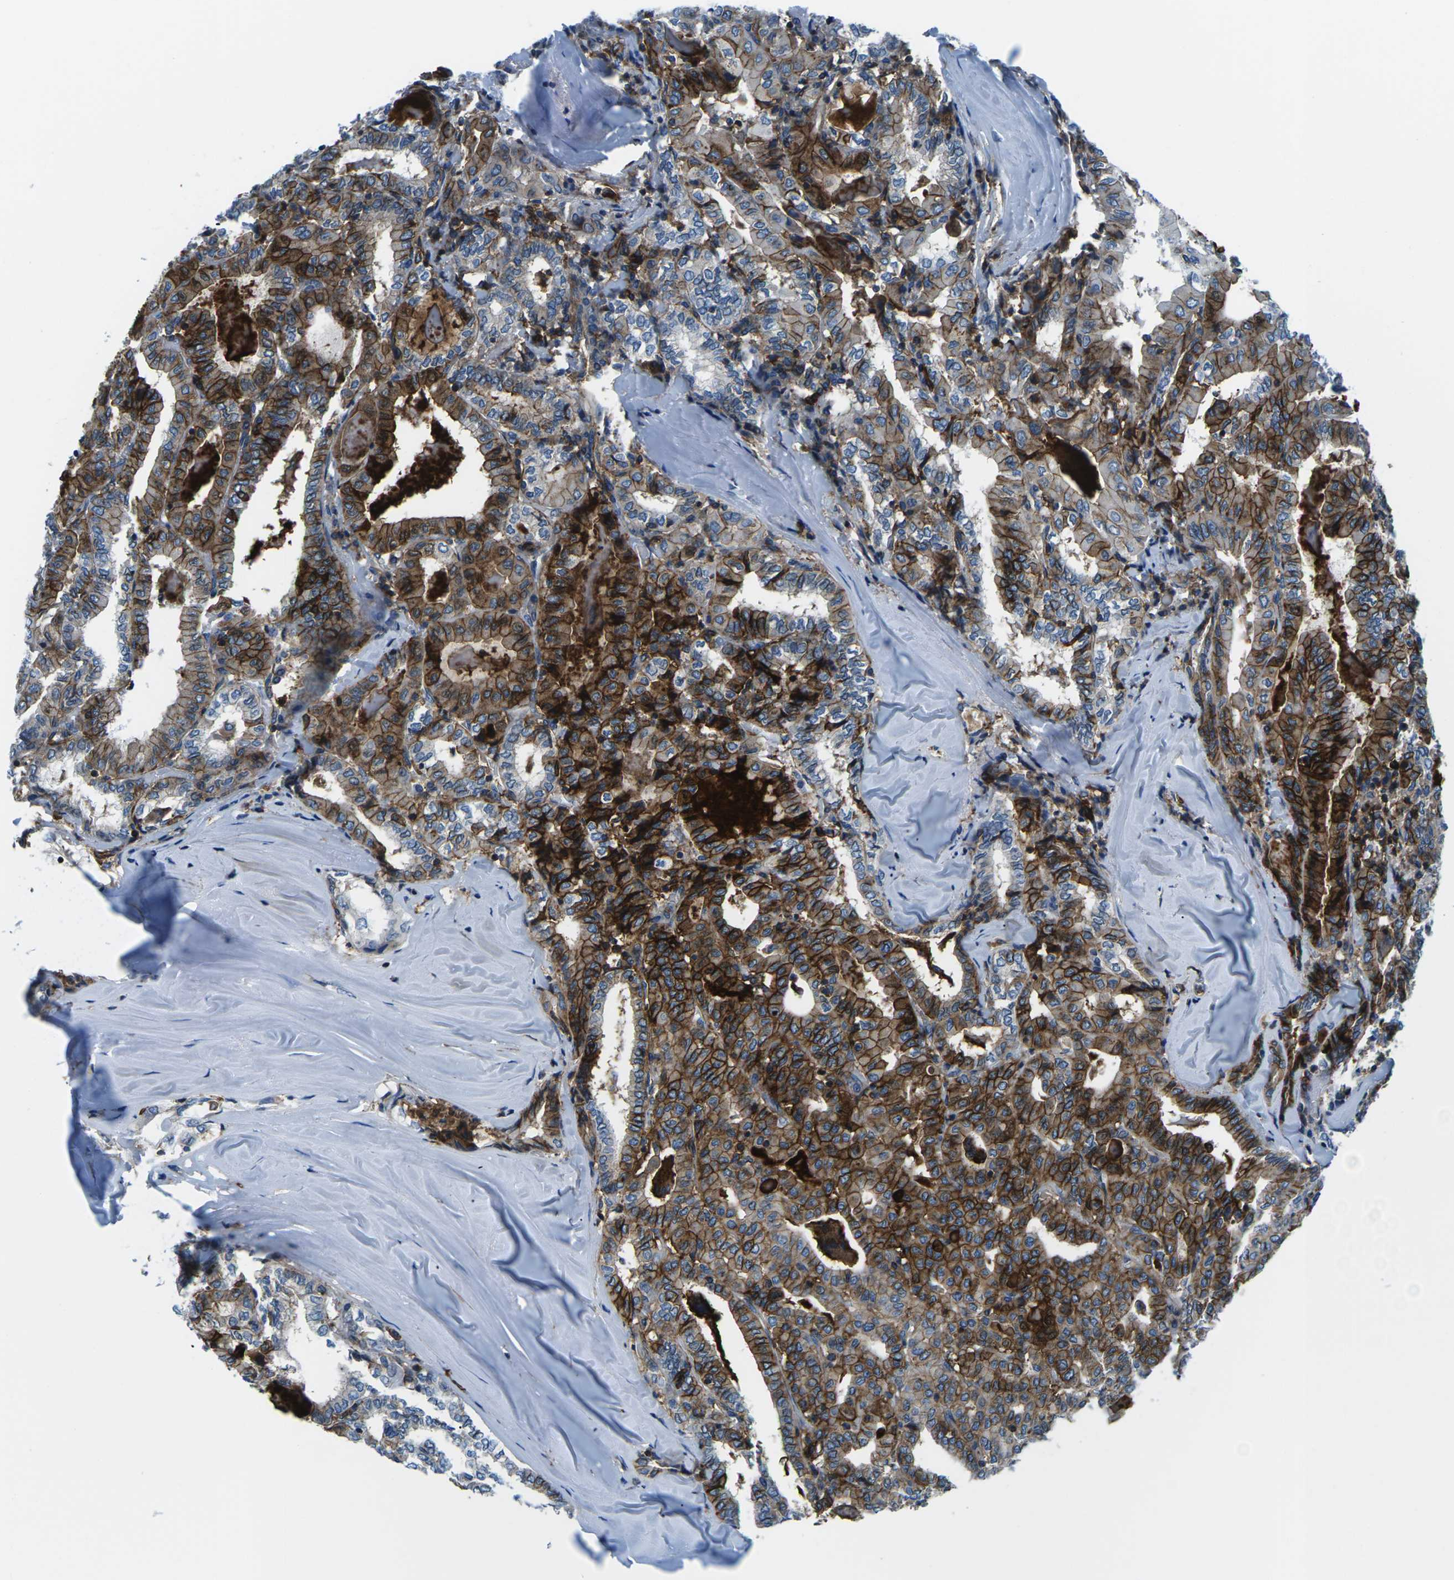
{"staining": {"intensity": "strong", "quantity": ">75%", "location": "cytoplasmic/membranous"}, "tissue": "thyroid cancer", "cell_type": "Tumor cells", "image_type": "cancer", "snomed": [{"axis": "morphology", "description": "Papillary adenocarcinoma, NOS"}, {"axis": "topography", "description": "Thyroid gland"}], "caption": "The photomicrograph shows immunohistochemical staining of thyroid cancer. There is strong cytoplasmic/membranous expression is identified in approximately >75% of tumor cells.", "gene": "SOCS4", "patient": {"sex": "female", "age": 42}}